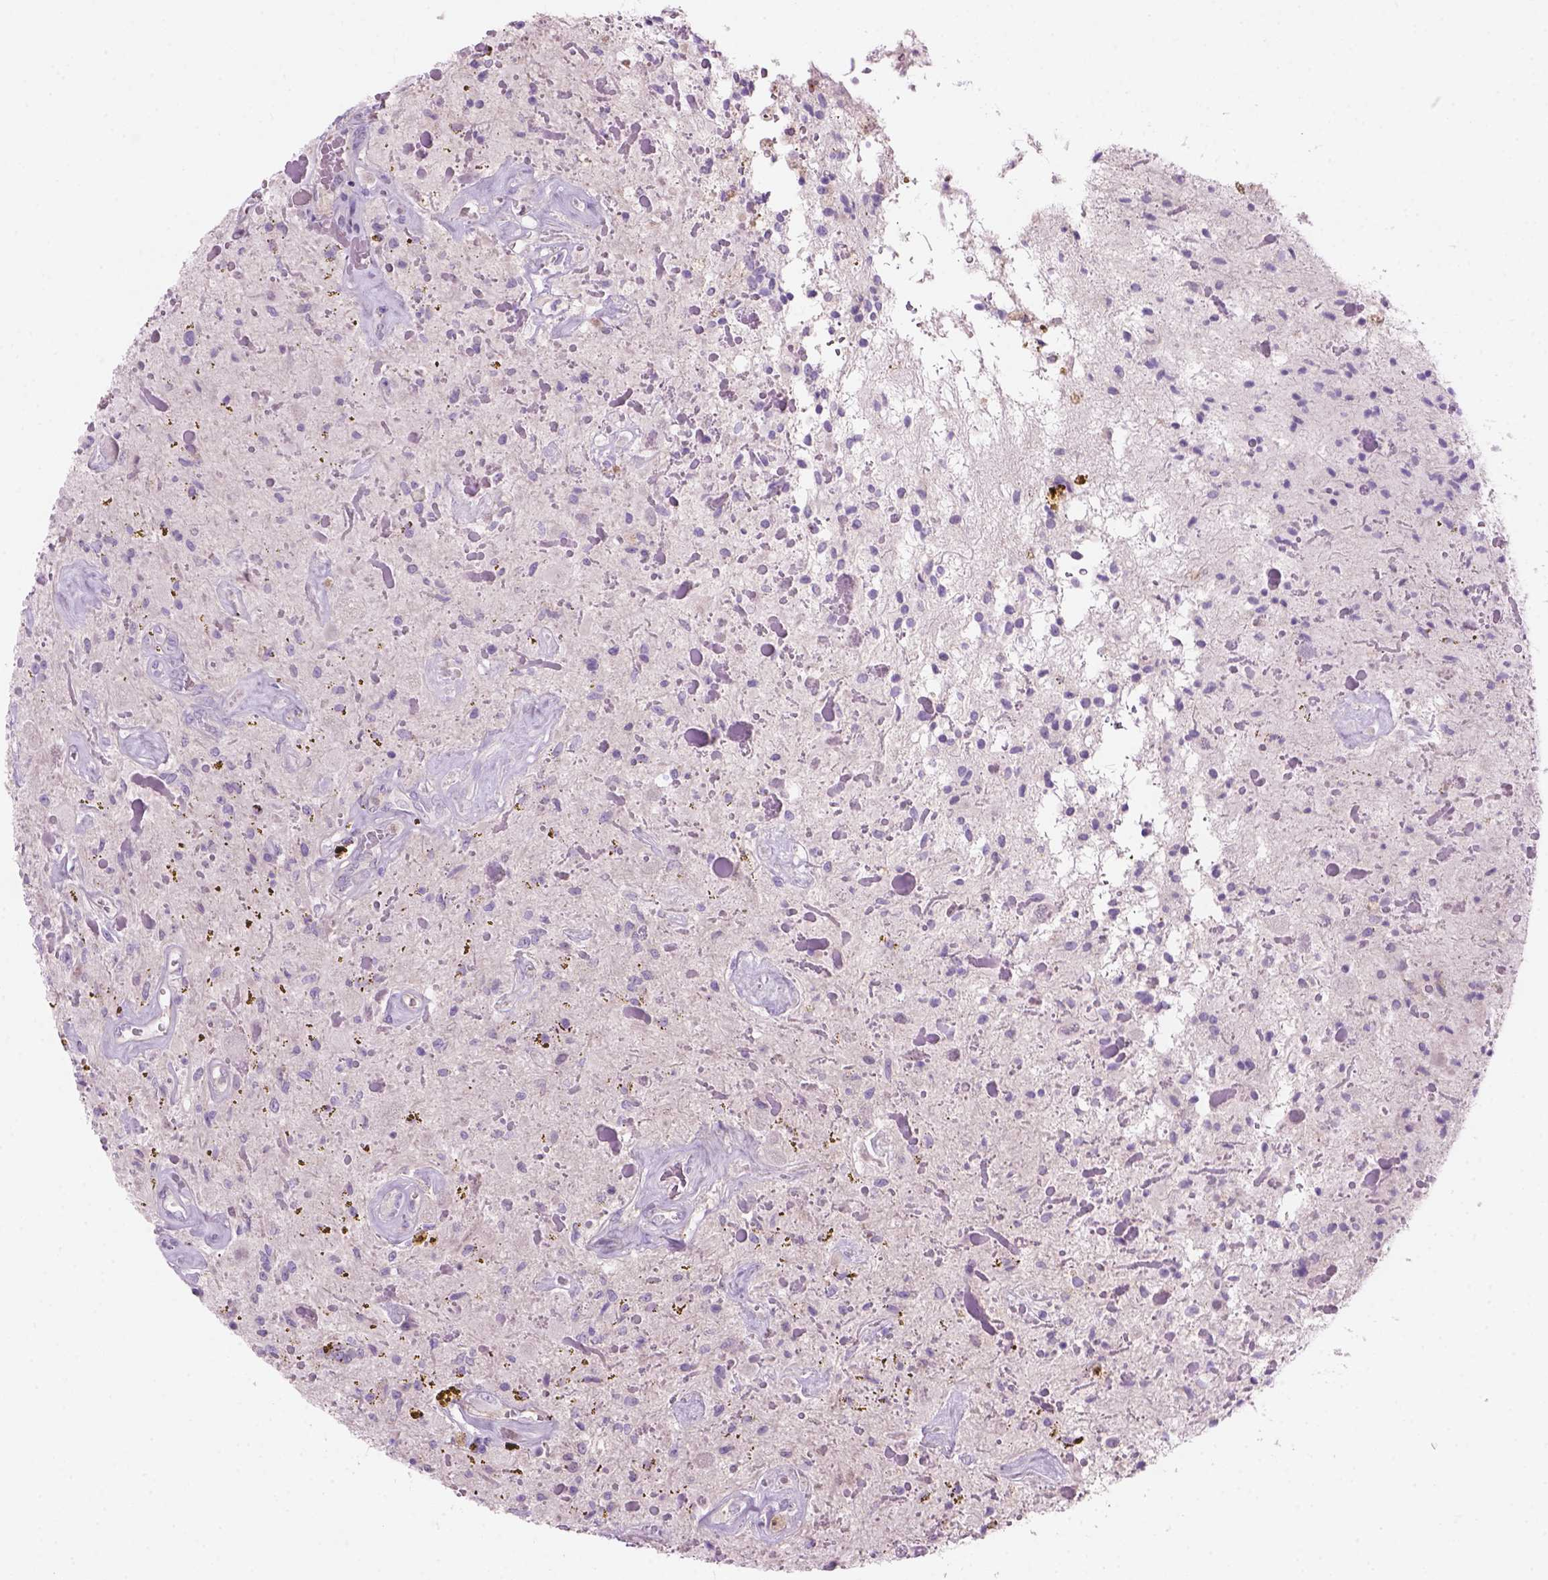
{"staining": {"intensity": "negative", "quantity": "none", "location": "none"}, "tissue": "glioma", "cell_type": "Tumor cells", "image_type": "cancer", "snomed": [{"axis": "morphology", "description": "Glioma, malignant, Low grade"}, {"axis": "topography", "description": "Cerebellum"}], "caption": "This is a micrograph of IHC staining of malignant glioma (low-grade), which shows no positivity in tumor cells.", "gene": "CD84", "patient": {"sex": "female", "age": 14}}